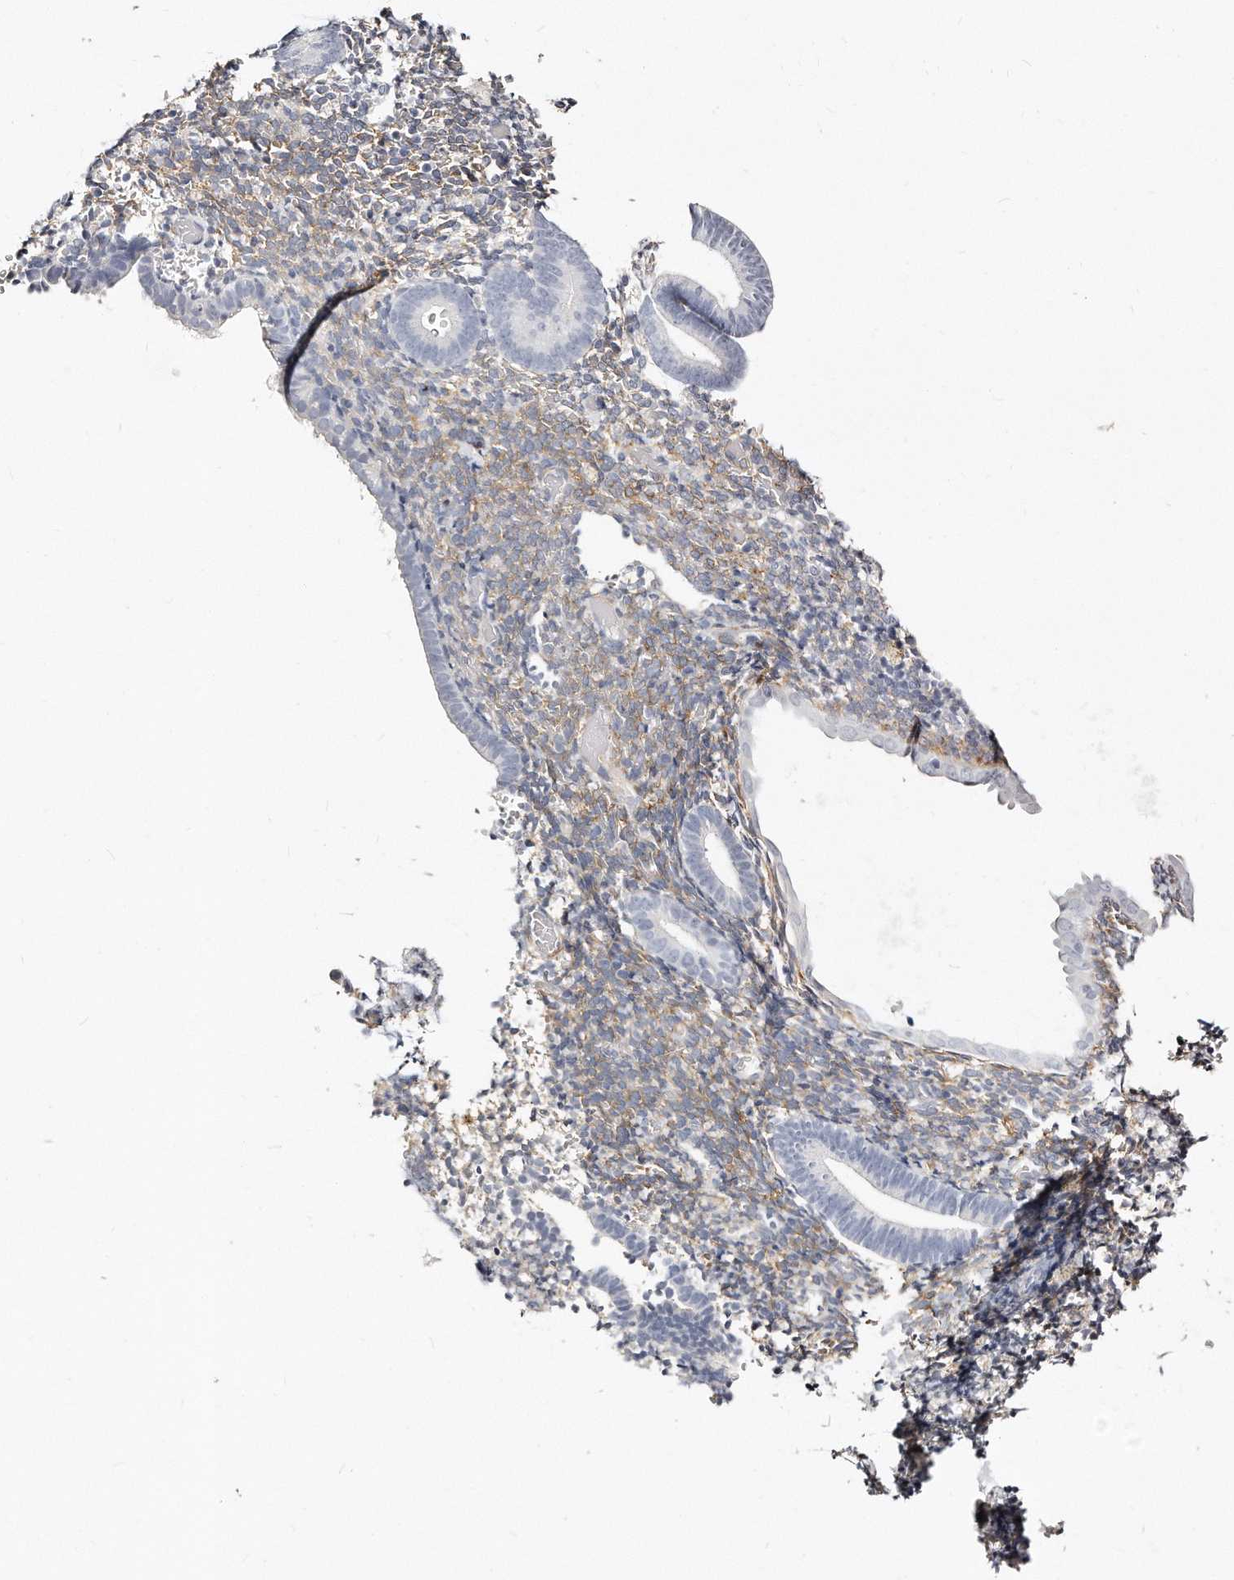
{"staining": {"intensity": "strong", "quantity": "<25%", "location": "cytoplasmic/membranous"}, "tissue": "endometrium", "cell_type": "Cells in endometrial stroma", "image_type": "normal", "snomed": [{"axis": "morphology", "description": "Normal tissue, NOS"}, {"axis": "topography", "description": "Endometrium"}], "caption": "This histopathology image reveals benign endometrium stained with IHC to label a protein in brown. The cytoplasmic/membranous of cells in endometrial stroma show strong positivity for the protein. Nuclei are counter-stained blue.", "gene": "LMOD1", "patient": {"sex": "female", "age": 51}}